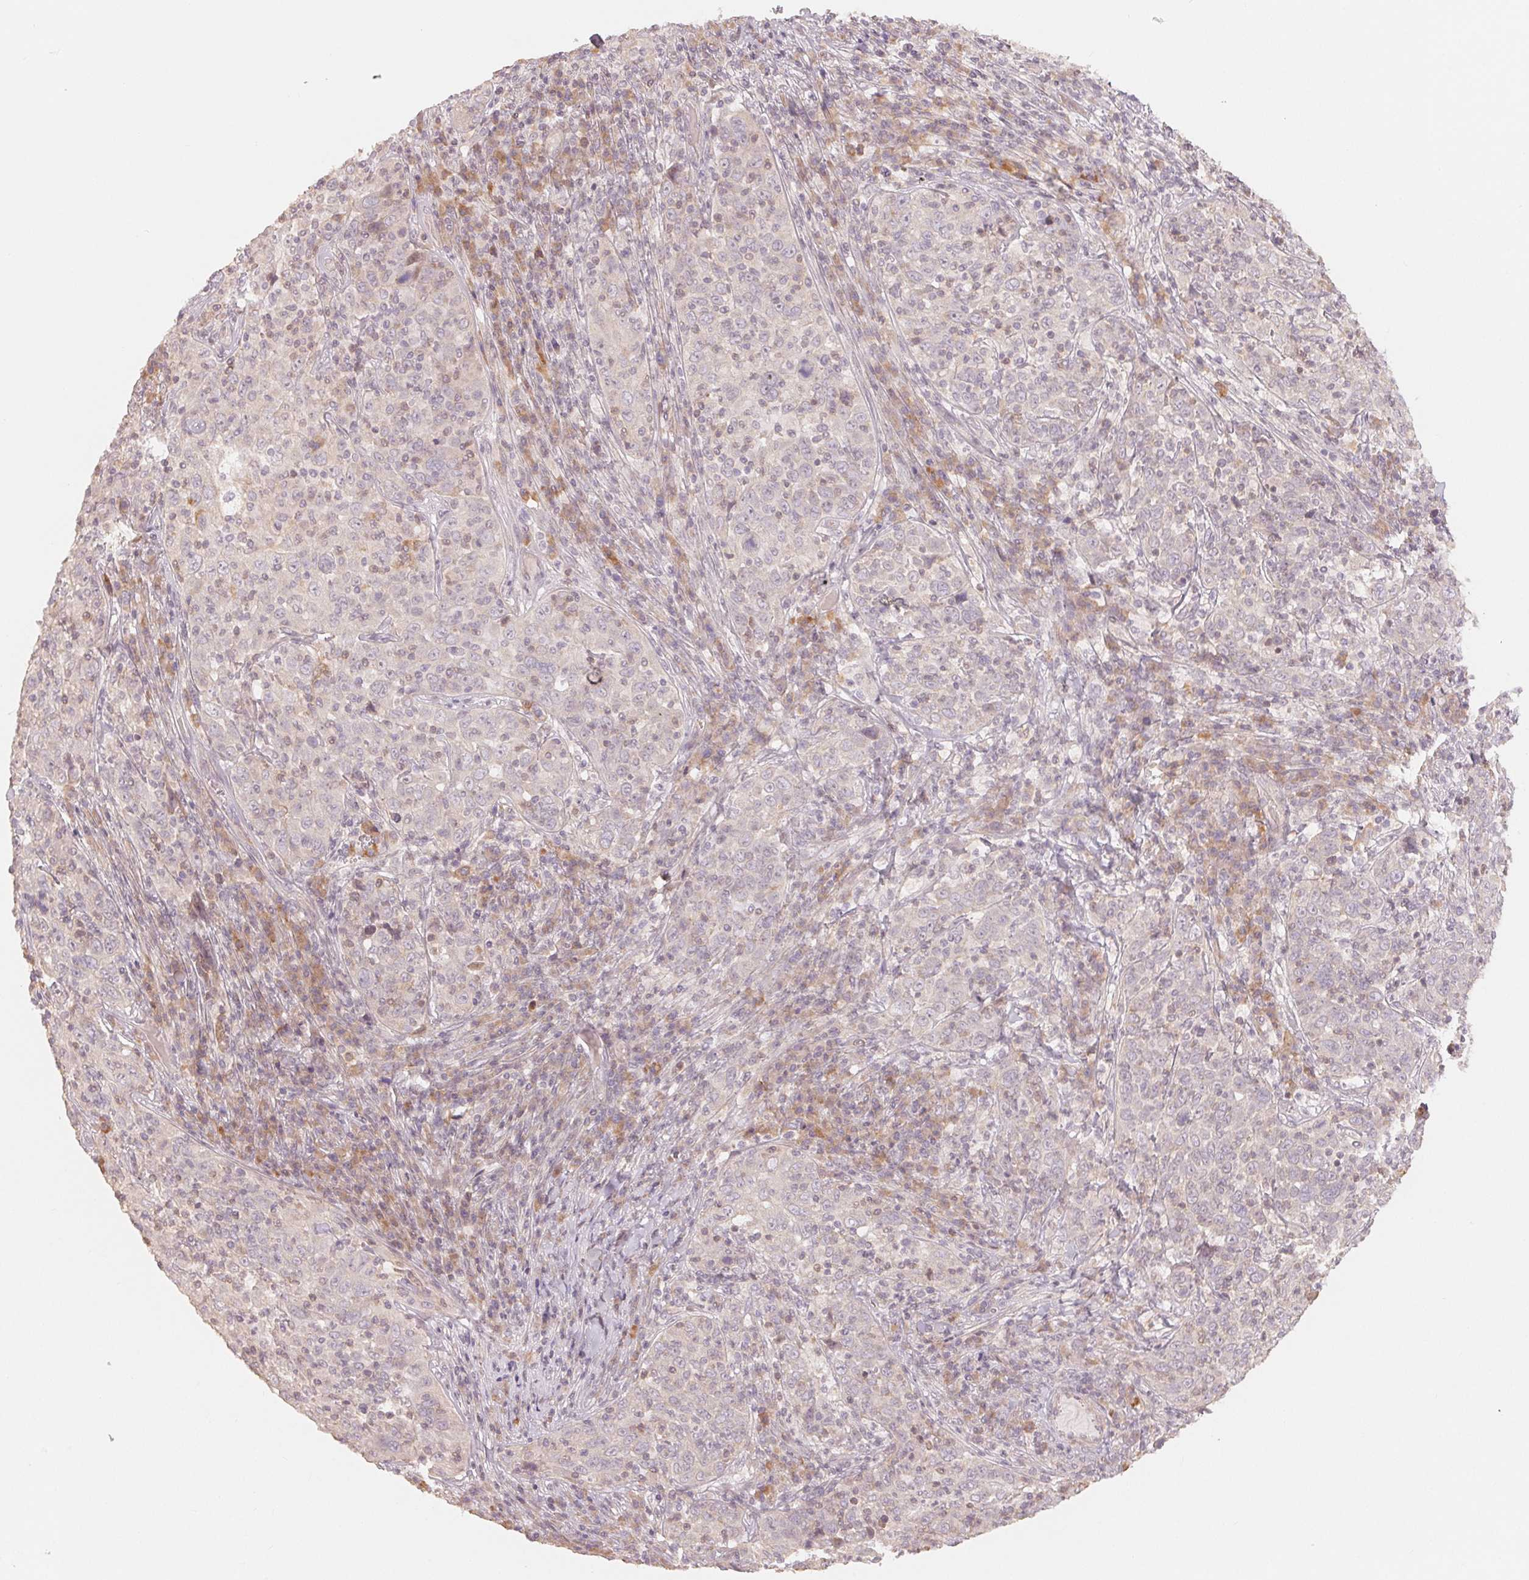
{"staining": {"intensity": "negative", "quantity": "none", "location": "none"}, "tissue": "cervical cancer", "cell_type": "Tumor cells", "image_type": "cancer", "snomed": [{"axis": "morphology", "description": "Squamous cell carcinoma, NOS"}, {"axis": "topography", "description": "Cervix"}], "caption": "DAB (3,3'-diaminobenzidine) immunohistochemical staining of cervical cancer displays no significant positivity in tumor cells.", "gene": "DENND2C", "patient": {"sex": "female", "age": 46}}